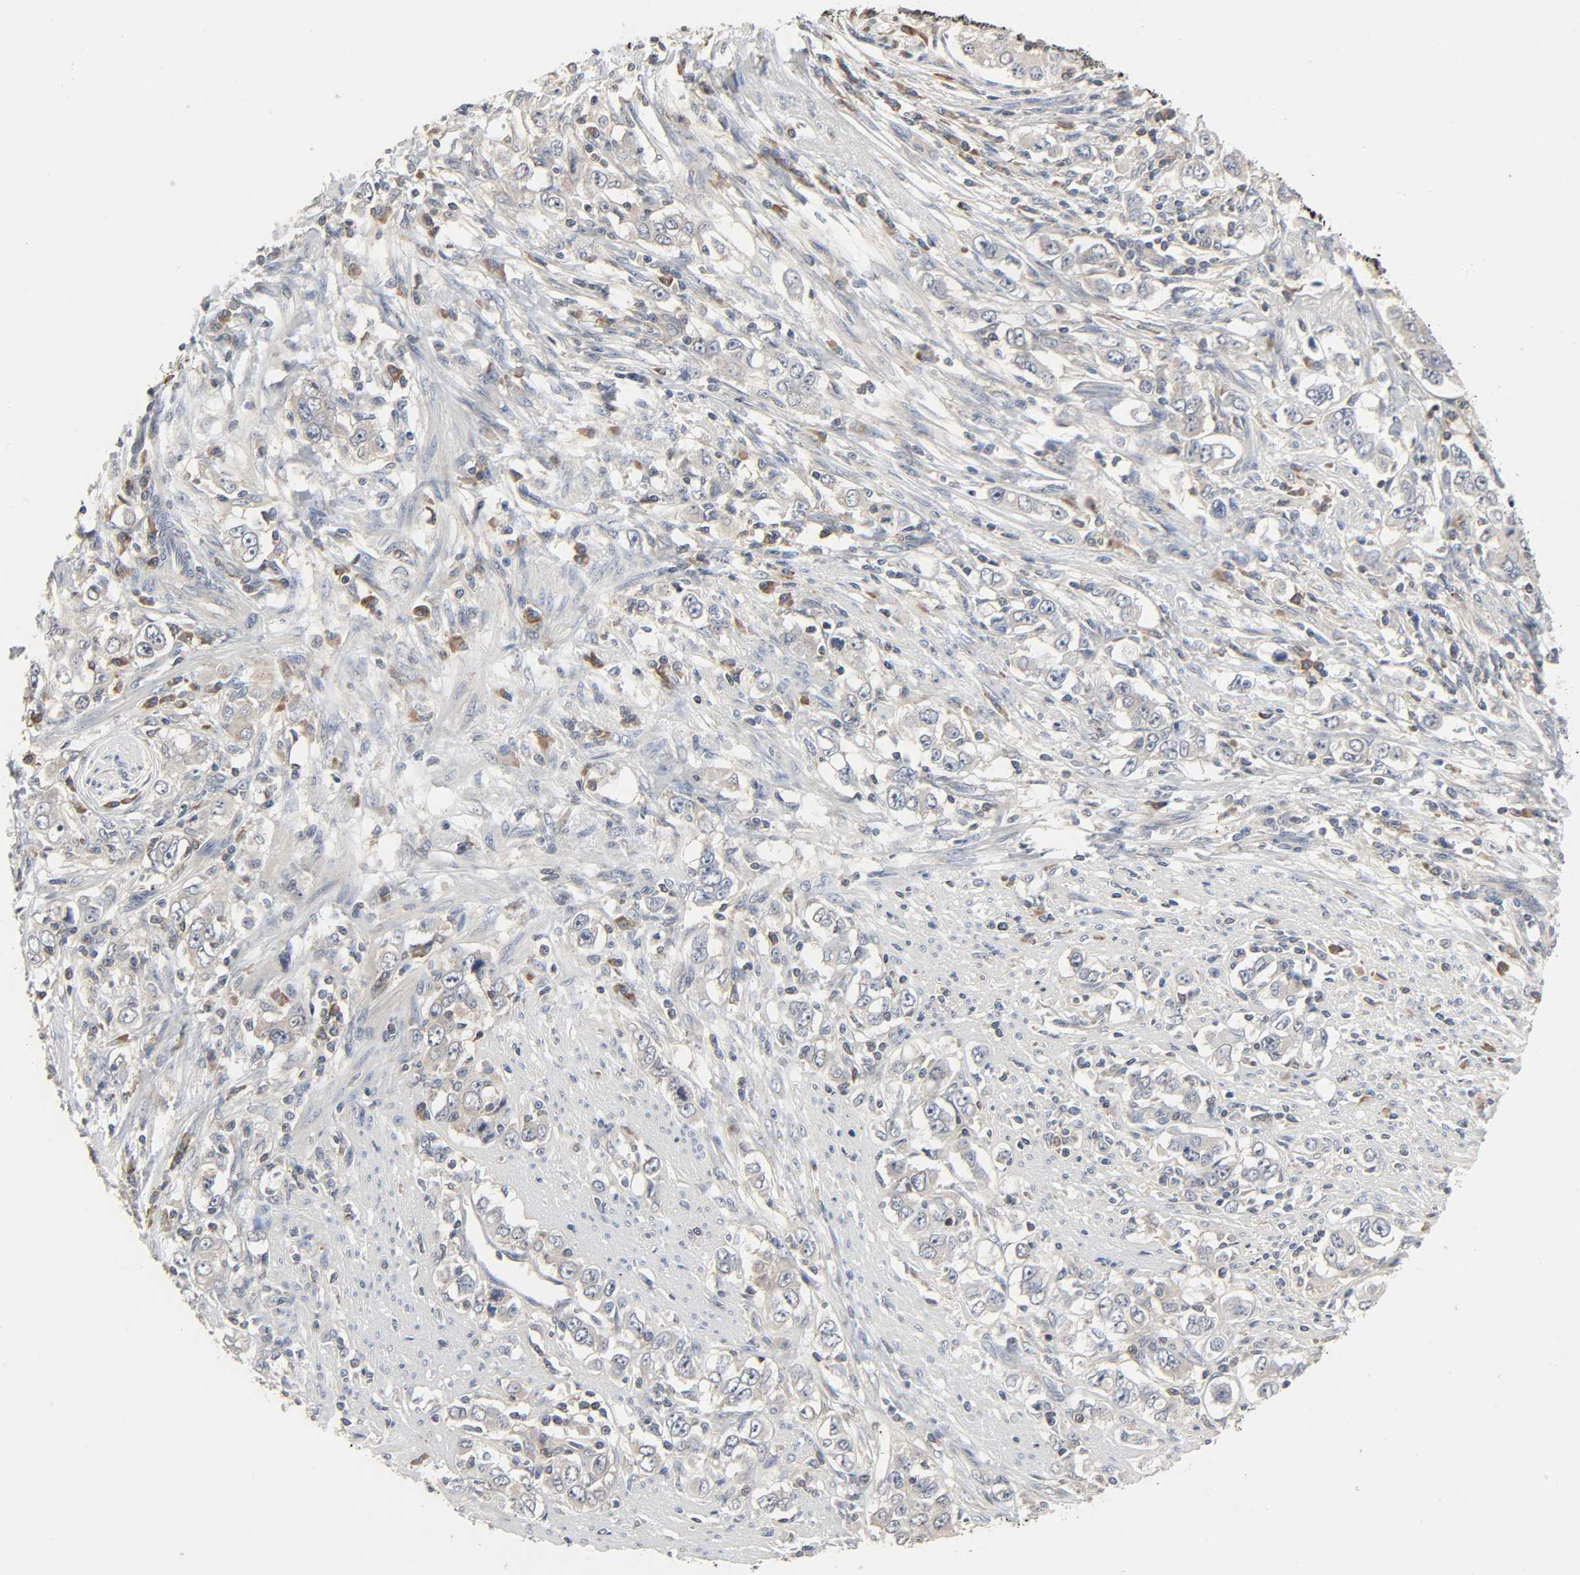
{"staining": {"intensity": "moderate", "quantity": "25%-75%", "location": "cytoplasmic/membranous"}, "tissue": "stomach cancer", "cell_type": "Tumor cells", "image_type": "cancer", "snomed": [{"axis": "morphology", "description": "Adenocarcinoma, NOS"}, {"axis": "topography", "description": "Stomach, lower"}], "caption": "Immunohistochemistry (IHC) of human stomach cancer displays medium levels of moderate cytoplasmic/membranous expression in approximately 25%-75% of tumor cells.", "gene": "PLEKHA2", "patient": {"sex": "female", "age": 72}}